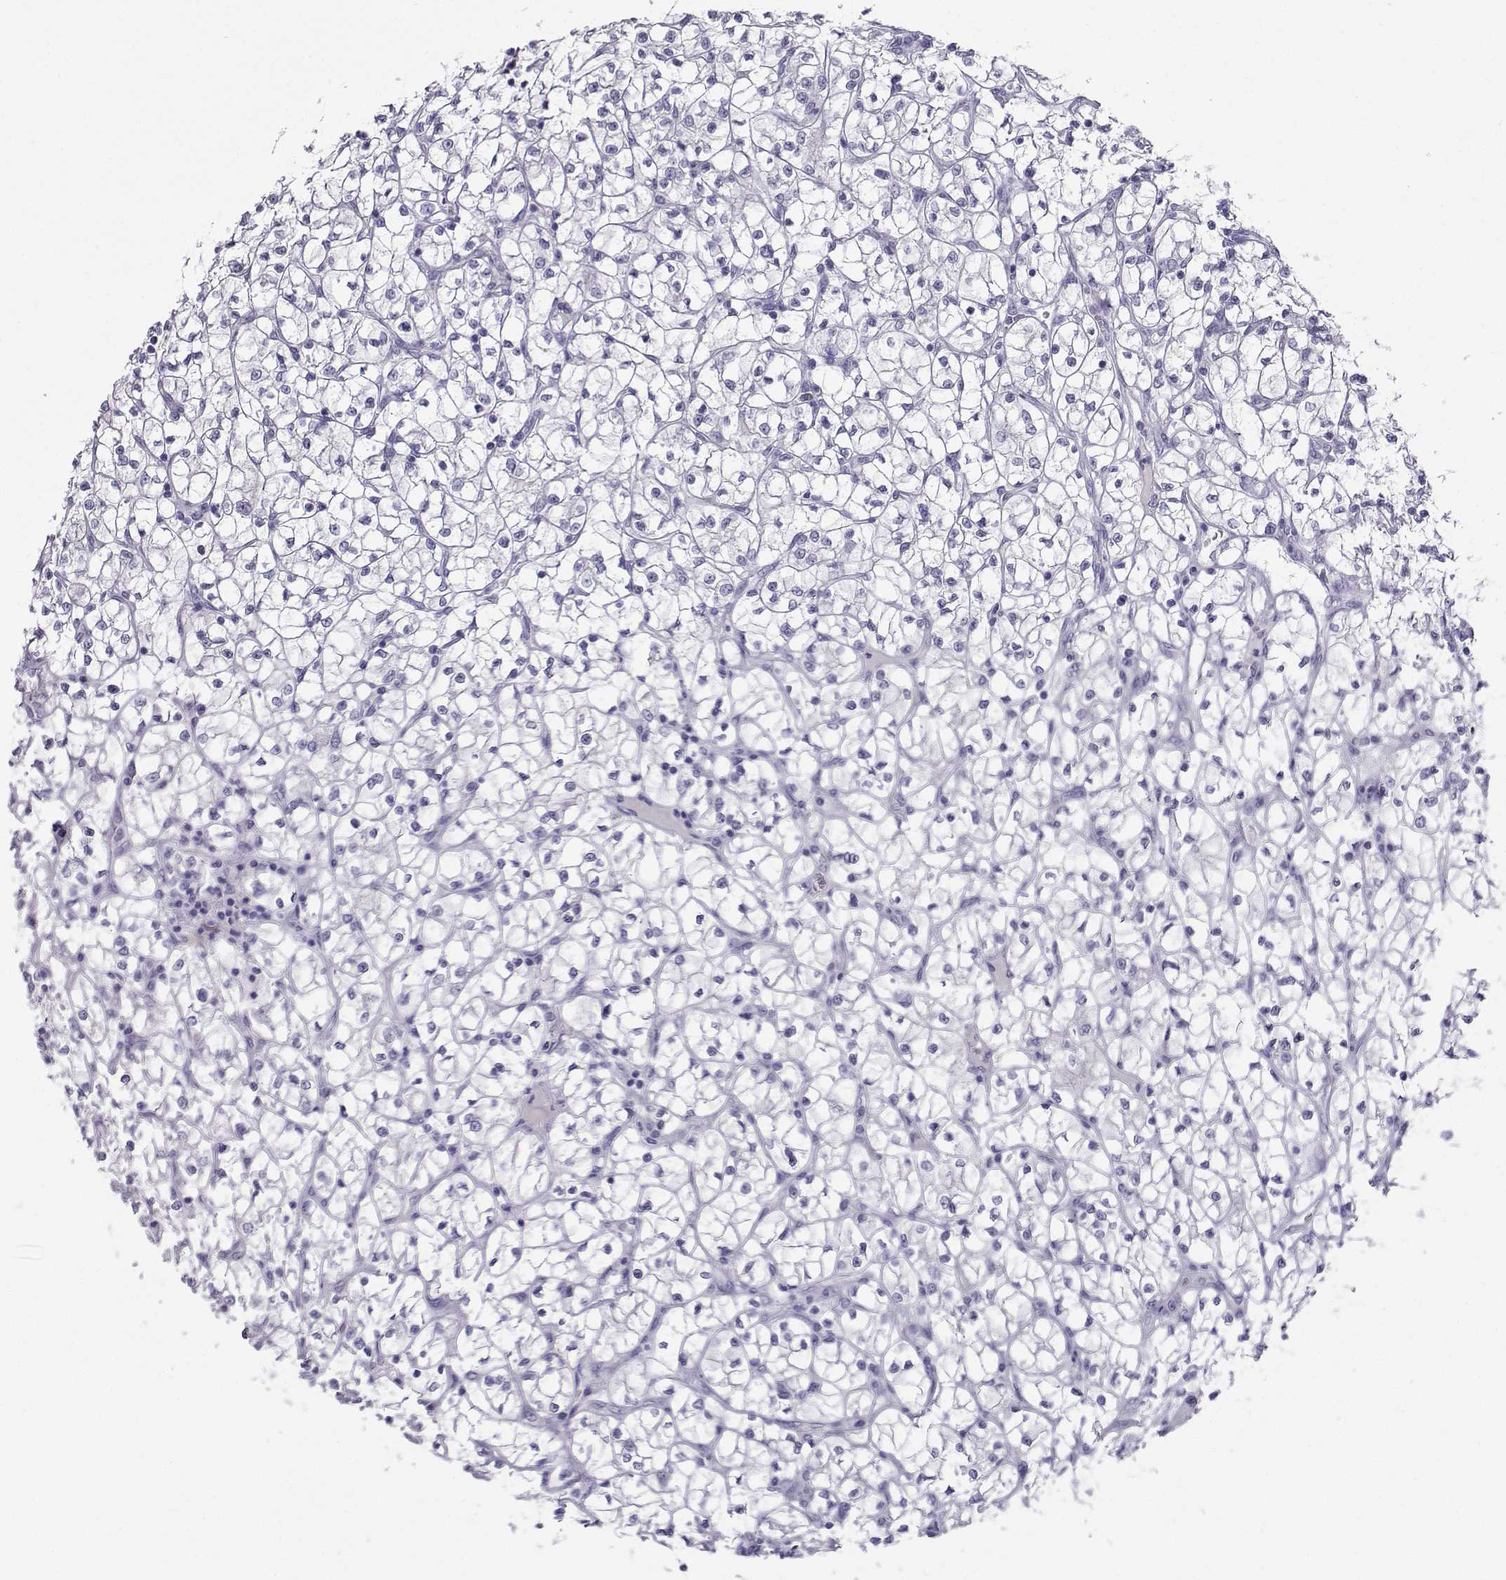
{"staining": {"intensity": "negative", "quantity": "none", "location": "none"}, "tissue": "renal cancer", "cell_type": "Tumor cells", "image_type": "cancer", "snomed": [{"axis": "morphology", "description": "Adenocarcinoma, NOS"}, {"axis": "topography", "description": "Kidney"}], "caption": "IHC micrograph of renal adenocarcinoma stained for a protein (brown), which shows no positivity in tumor cells.", "gene": "FBXO24", "patient": {"sex": "female", "age": 64}}